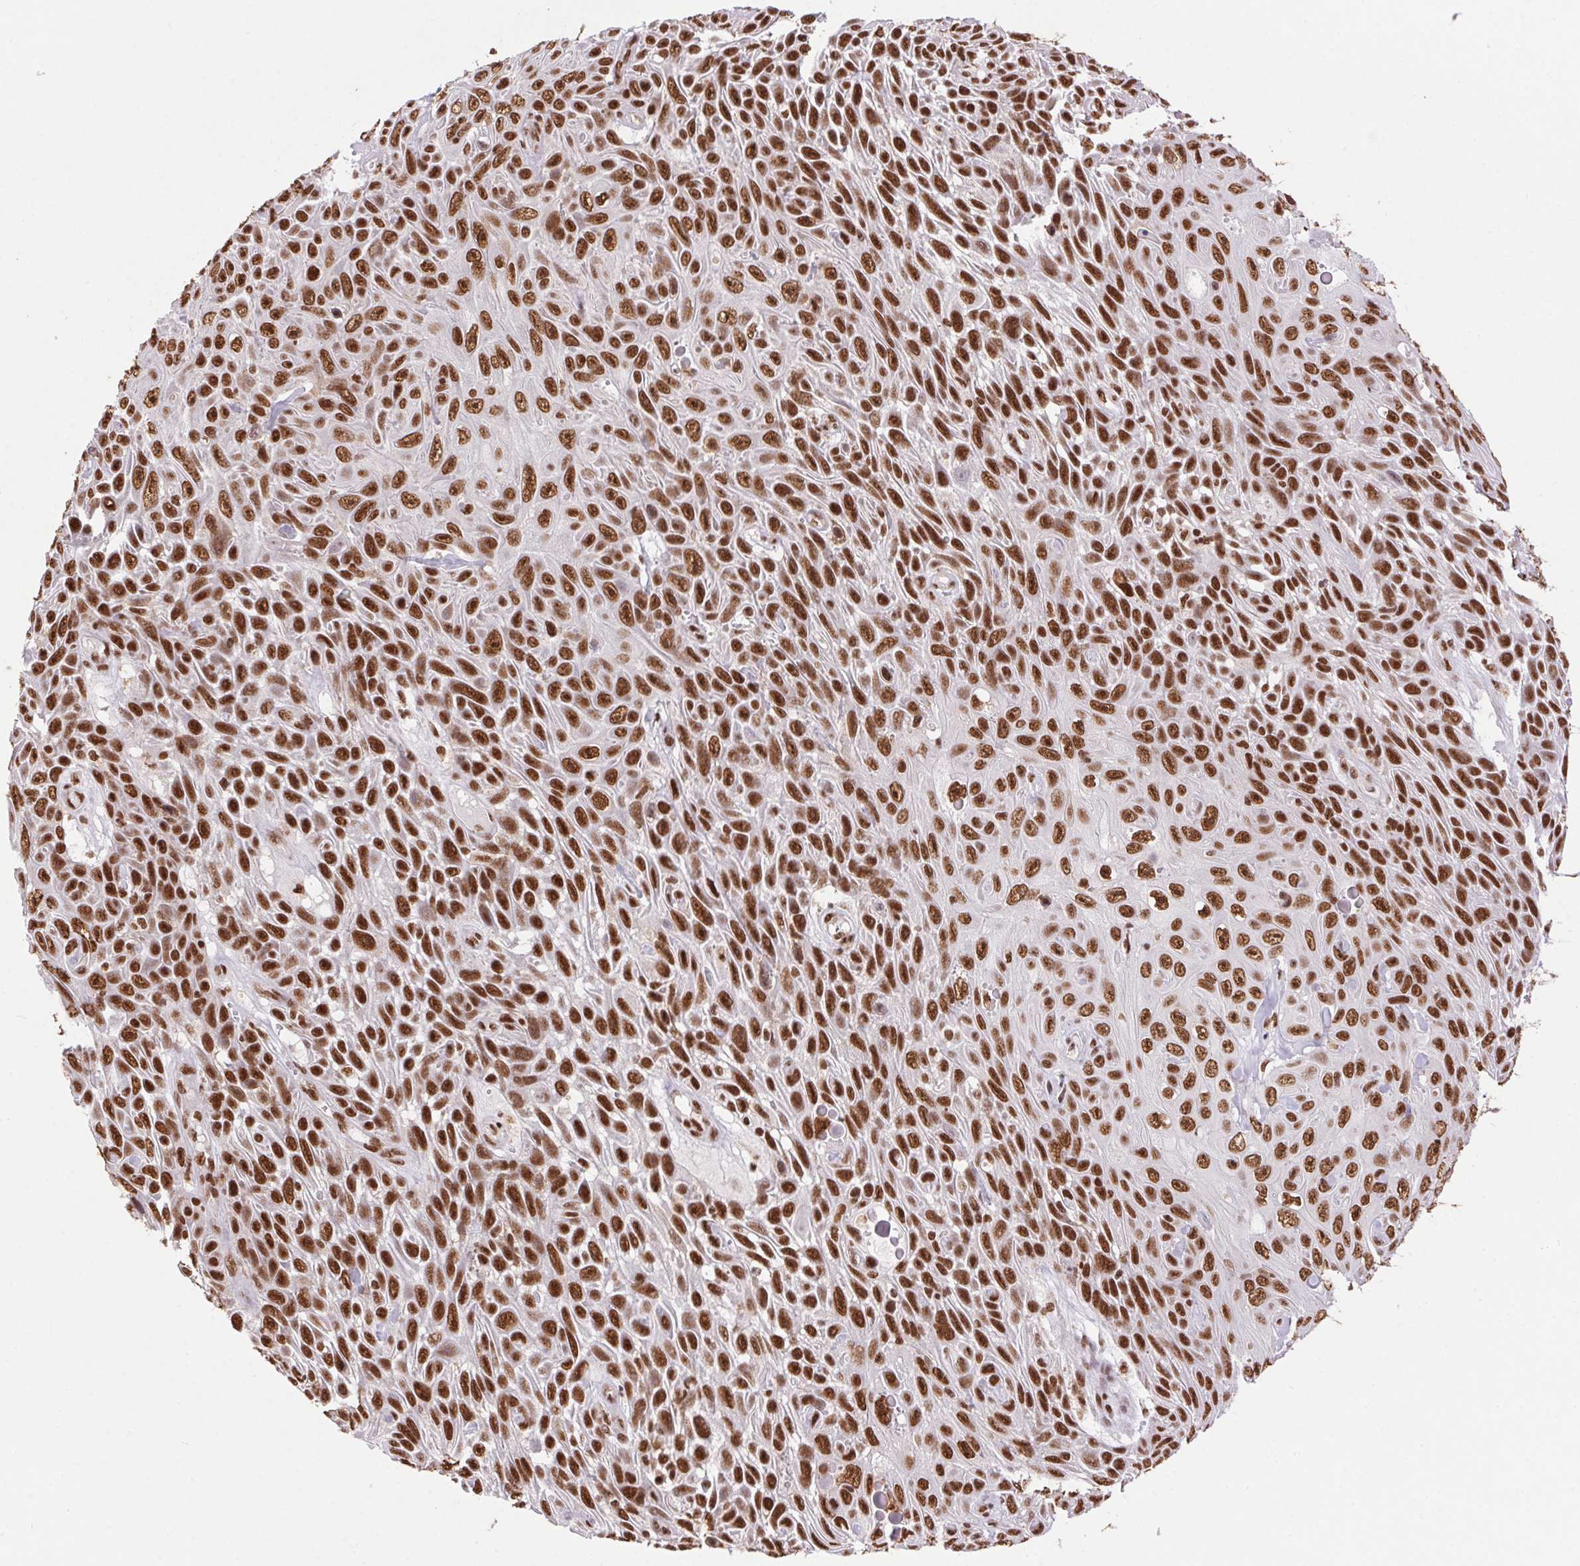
{"staining": {"intensity": "strong", "quantity": ">75%", "location": "nuclear"}, "tissue": "skin cancer", "cell_type": "Tumor cells", "image_type": "cancer", "snomed": [{"axis": "morphology", "description": "Squamous cell carcinoma, NOS"}, {"axis": "topography", "description": "Skin"}], "caption": "An immunohistochemistry histopathology image of tumor tissue is shown. Protein staining in brown highlights strong nuclear positivity in skin cancer within tumor cells. The protein is shown in brown color, while the nuclei are stained blue.", "gene": "ZNF207", "patient": {"sex": "male", "age": 82}}